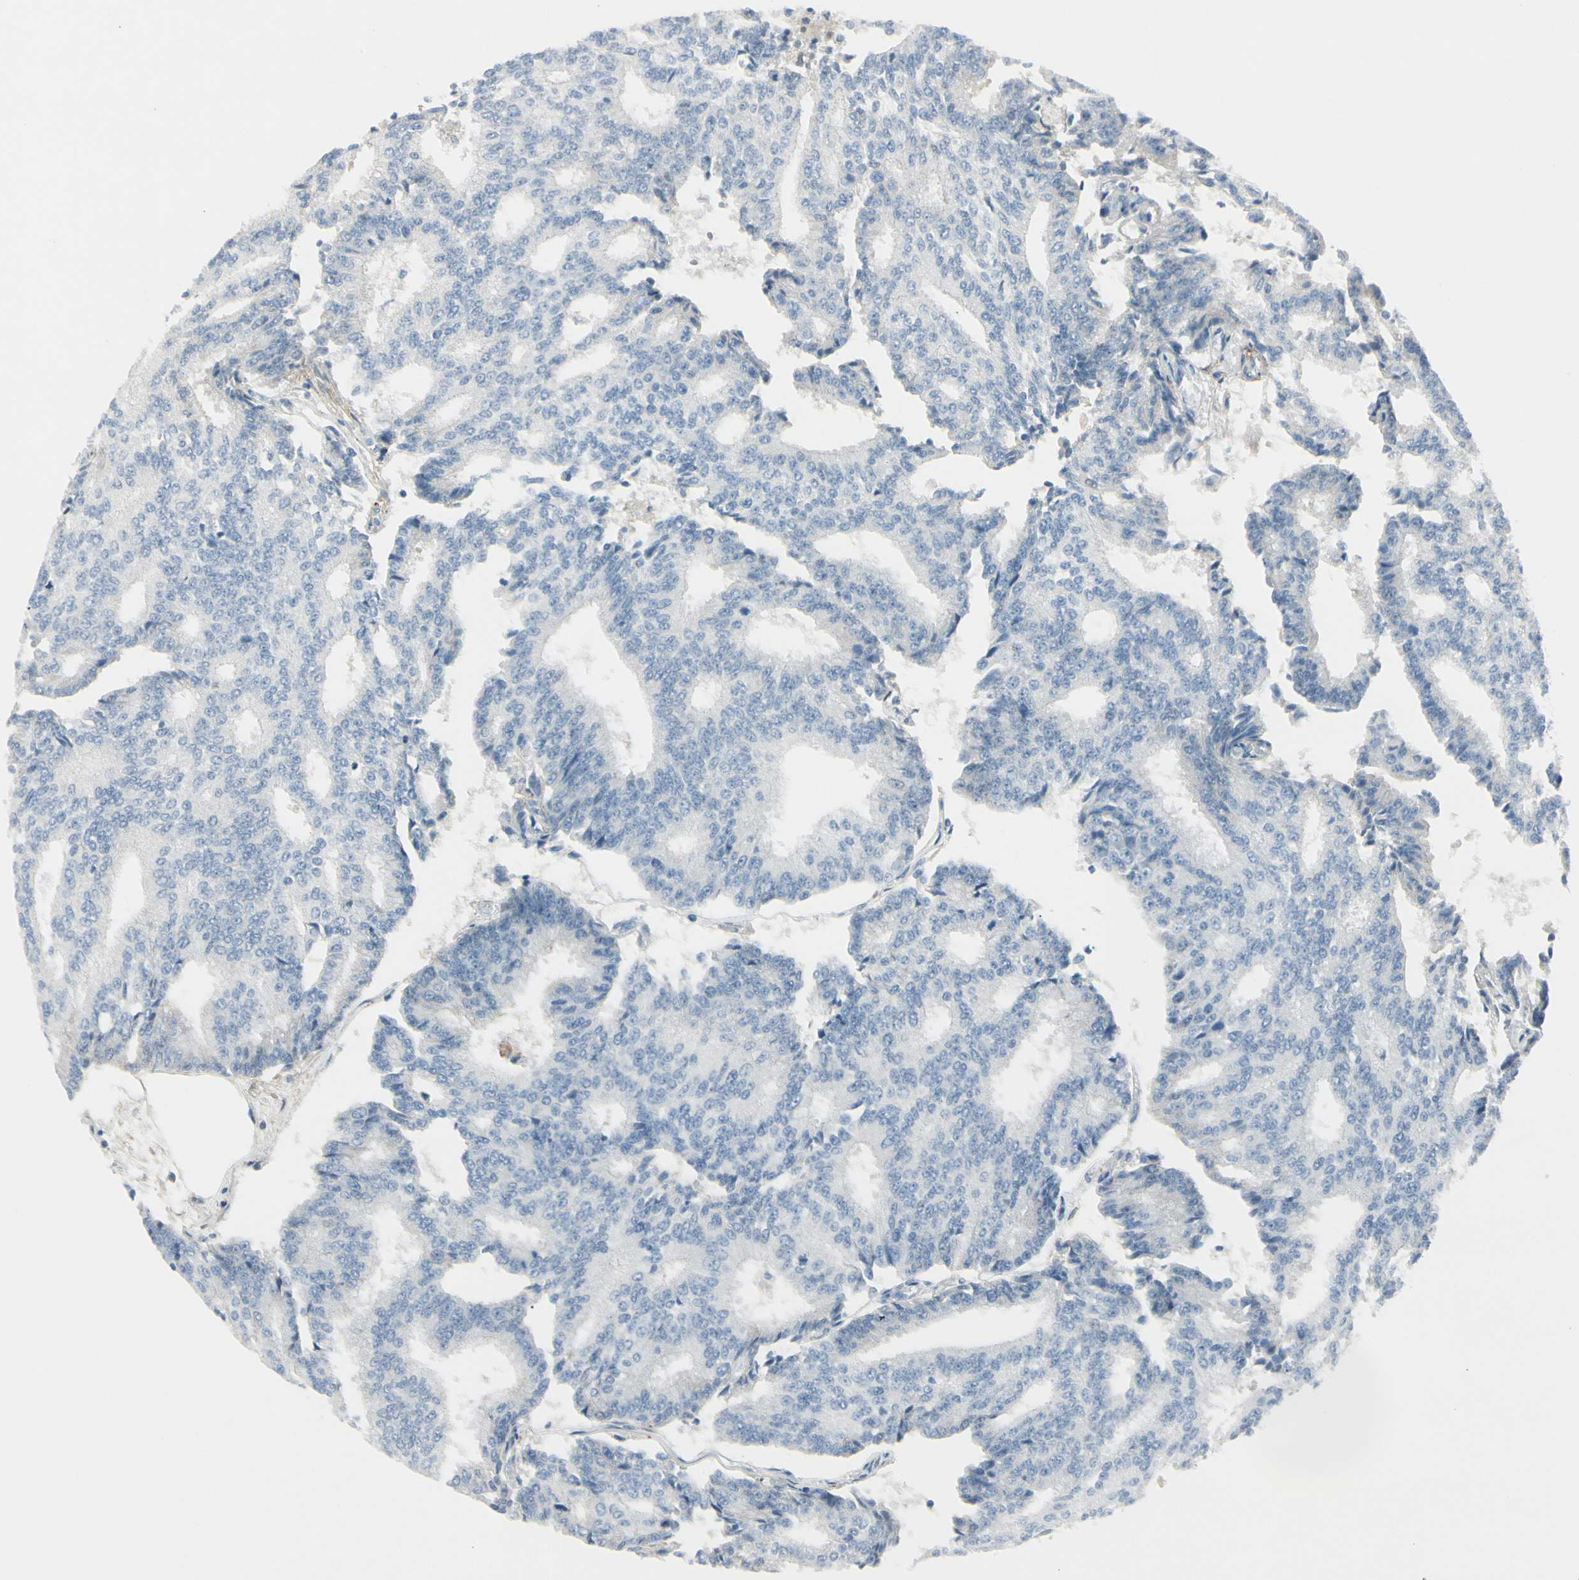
{"staining": {"intensity": "negative", "quantity": "none", "location": "none"}, "tissue": "prostate cancer", "cell_type": "Tumor cells", "image_type": "cancer", "snomed": [{"axis": "morphology", "description": "Adenocarcinoma, High grade"}, {"axis": "topography", "description": "Prostate"}], "caption": "IHC of prostate cancer (high-grade adenocarcinoma) reveals no staining in tumor cells.", "gene": "CACNA2D1", "patient": {"sex": "male", "age": 55}}